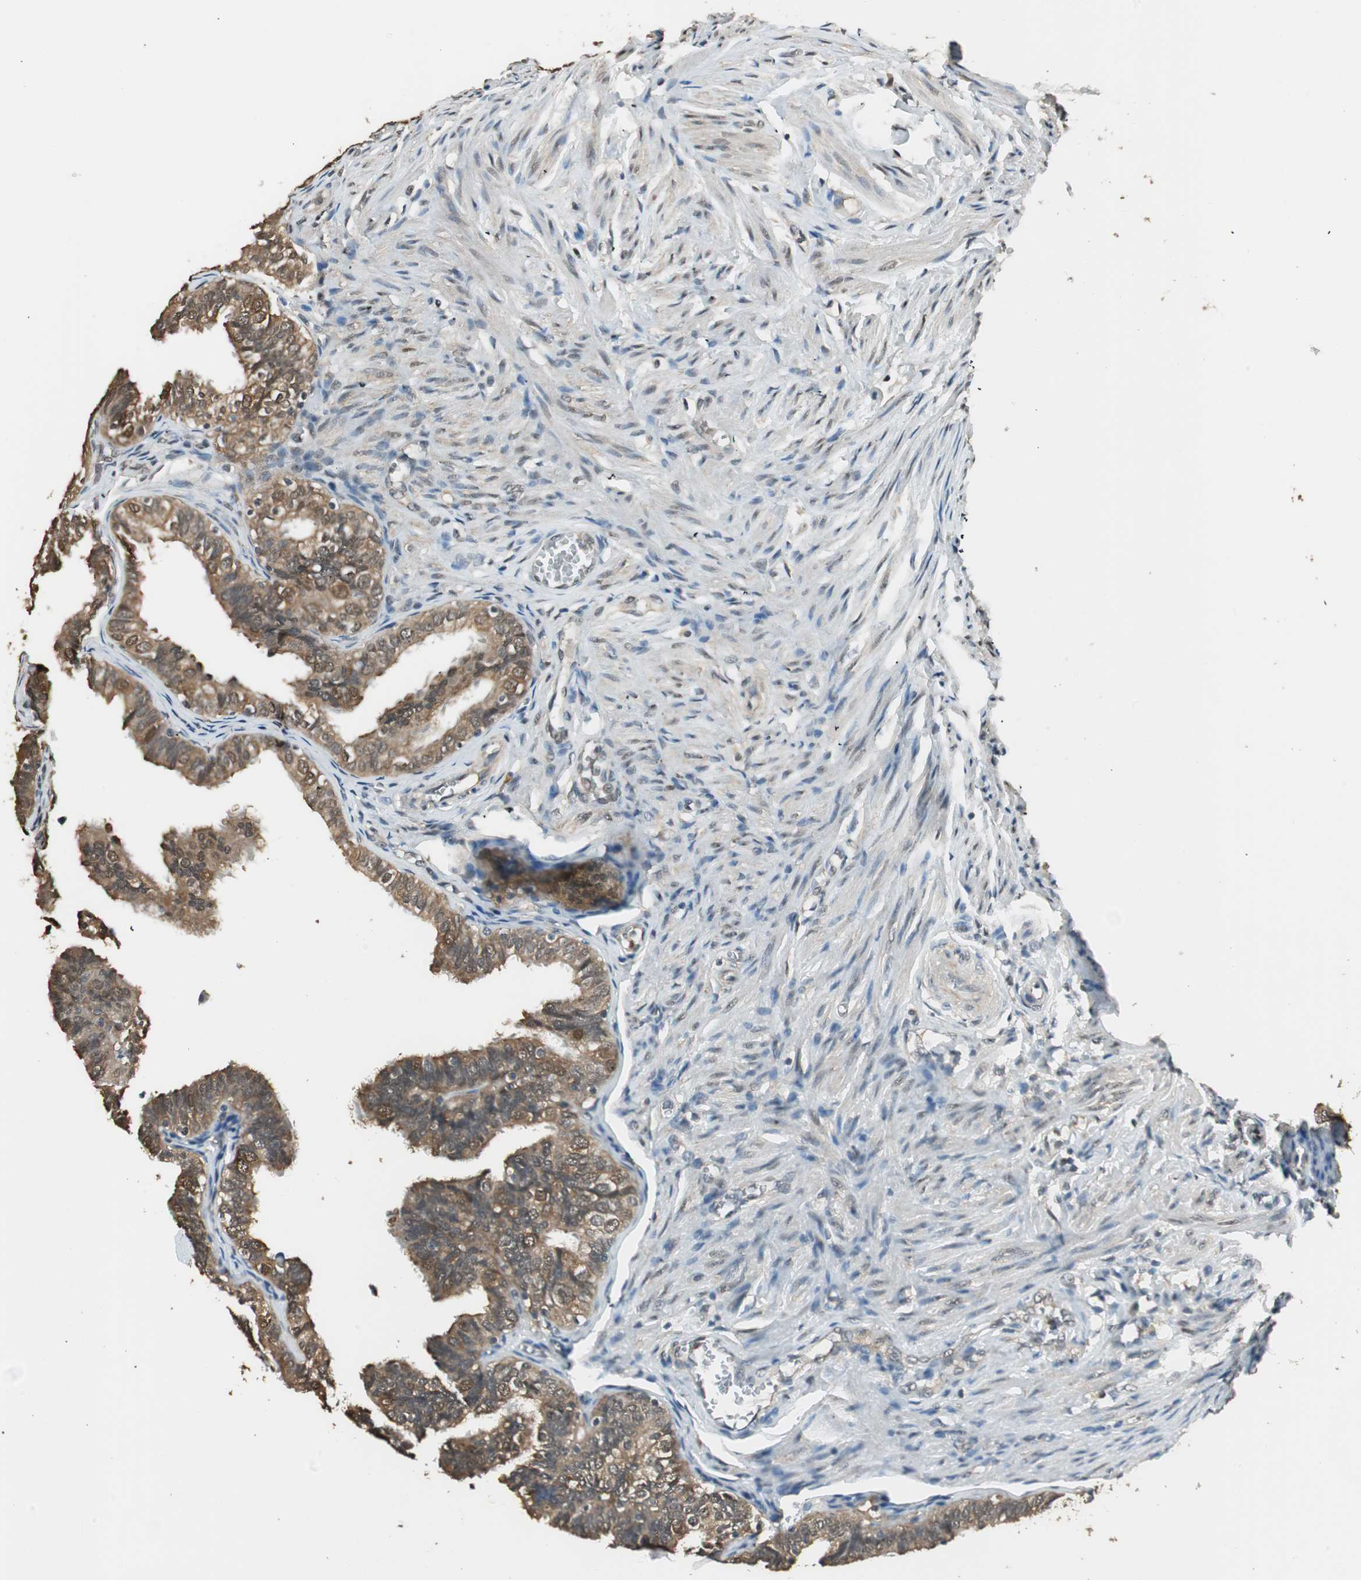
{"staining": {"intensity": "moderate", "quantity": "25%-75%", "location": "cytoplasmic/membranous,nuclear"}, "tissue": "fallopian tube", "cell_type": "Glandular cells", "image_type": "normal", "snomed": [{"axis": "morphology", "description": "Normal tissue, NOS"}, {"axis": "topography", "description": "Fallopian tube"}], "caption": "An IHC image of normal tissue is shown. Protein staining in brown shows moderate cytoplasmic/membranous,nuclear positivity in fallopian tube within glandular cells. (Brightfield microscopy of DAB IHC at high magnification).", "gene": "USP5", "patient": {"sex": "female", "age": 46}}